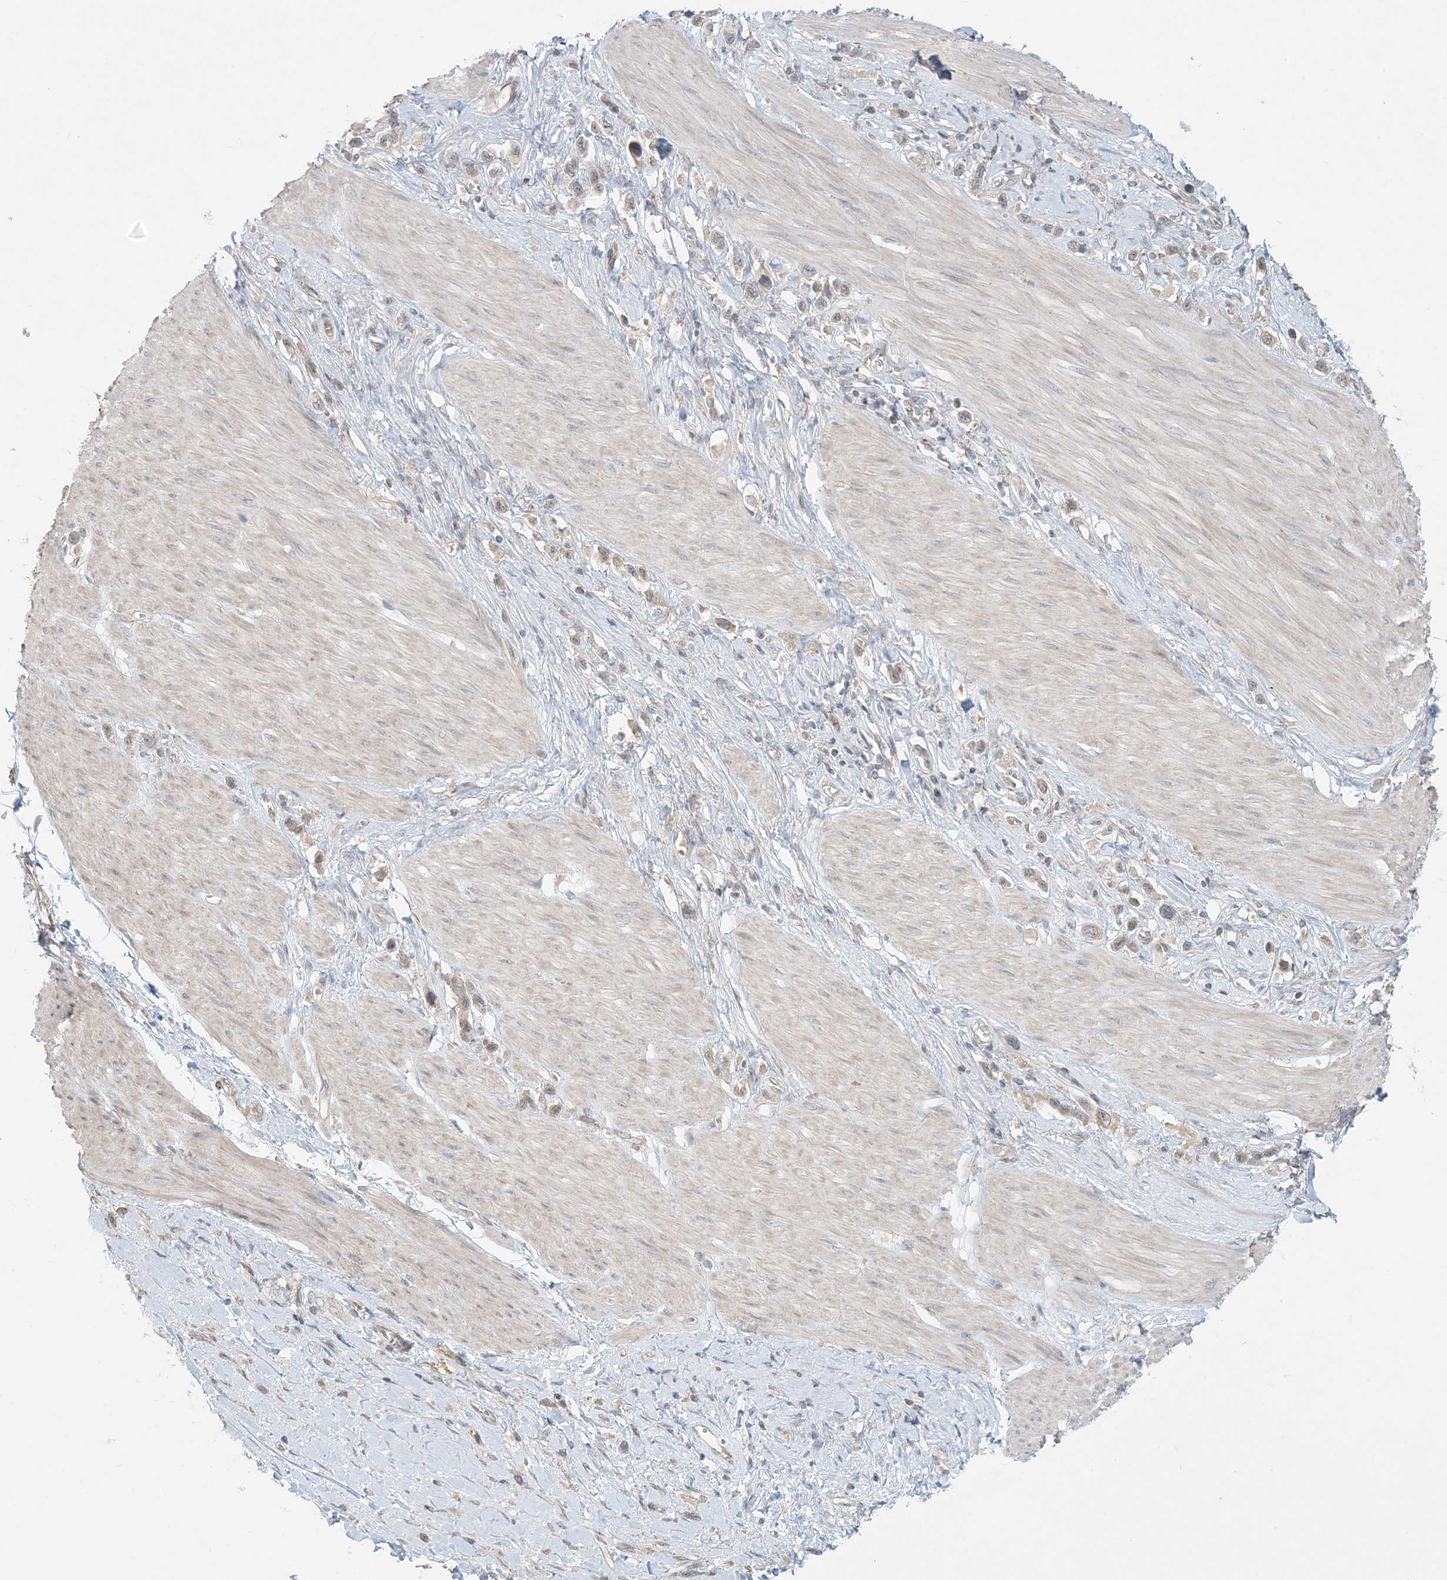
{"staining": {"intensity": "weak", "quantity": ">75%", "location": "cytoplasmic/membranous"}, "tissue": "stomach cancer", "cell_type": "Tumor cells", "image_type": "cancer", "snomed": [{"axis": "morphology", "description": "Adenocarcinoma, NOS"}, {"axis": "topography", "description": "Stomach"}], "caption": "Immunohistochemistry (IHC) micrograph of neoplastic tissue: human adenocarcinoma (stomach) stained using immunohistochemistry reveals low levels of weak protein expression localized specifically in the cytoplasmic/membranous of tumor cells, appearing as a cytoplasmic/membranous brown color.", "gene": "OBI1", "patient": {"sex": "female", "age": 65}}